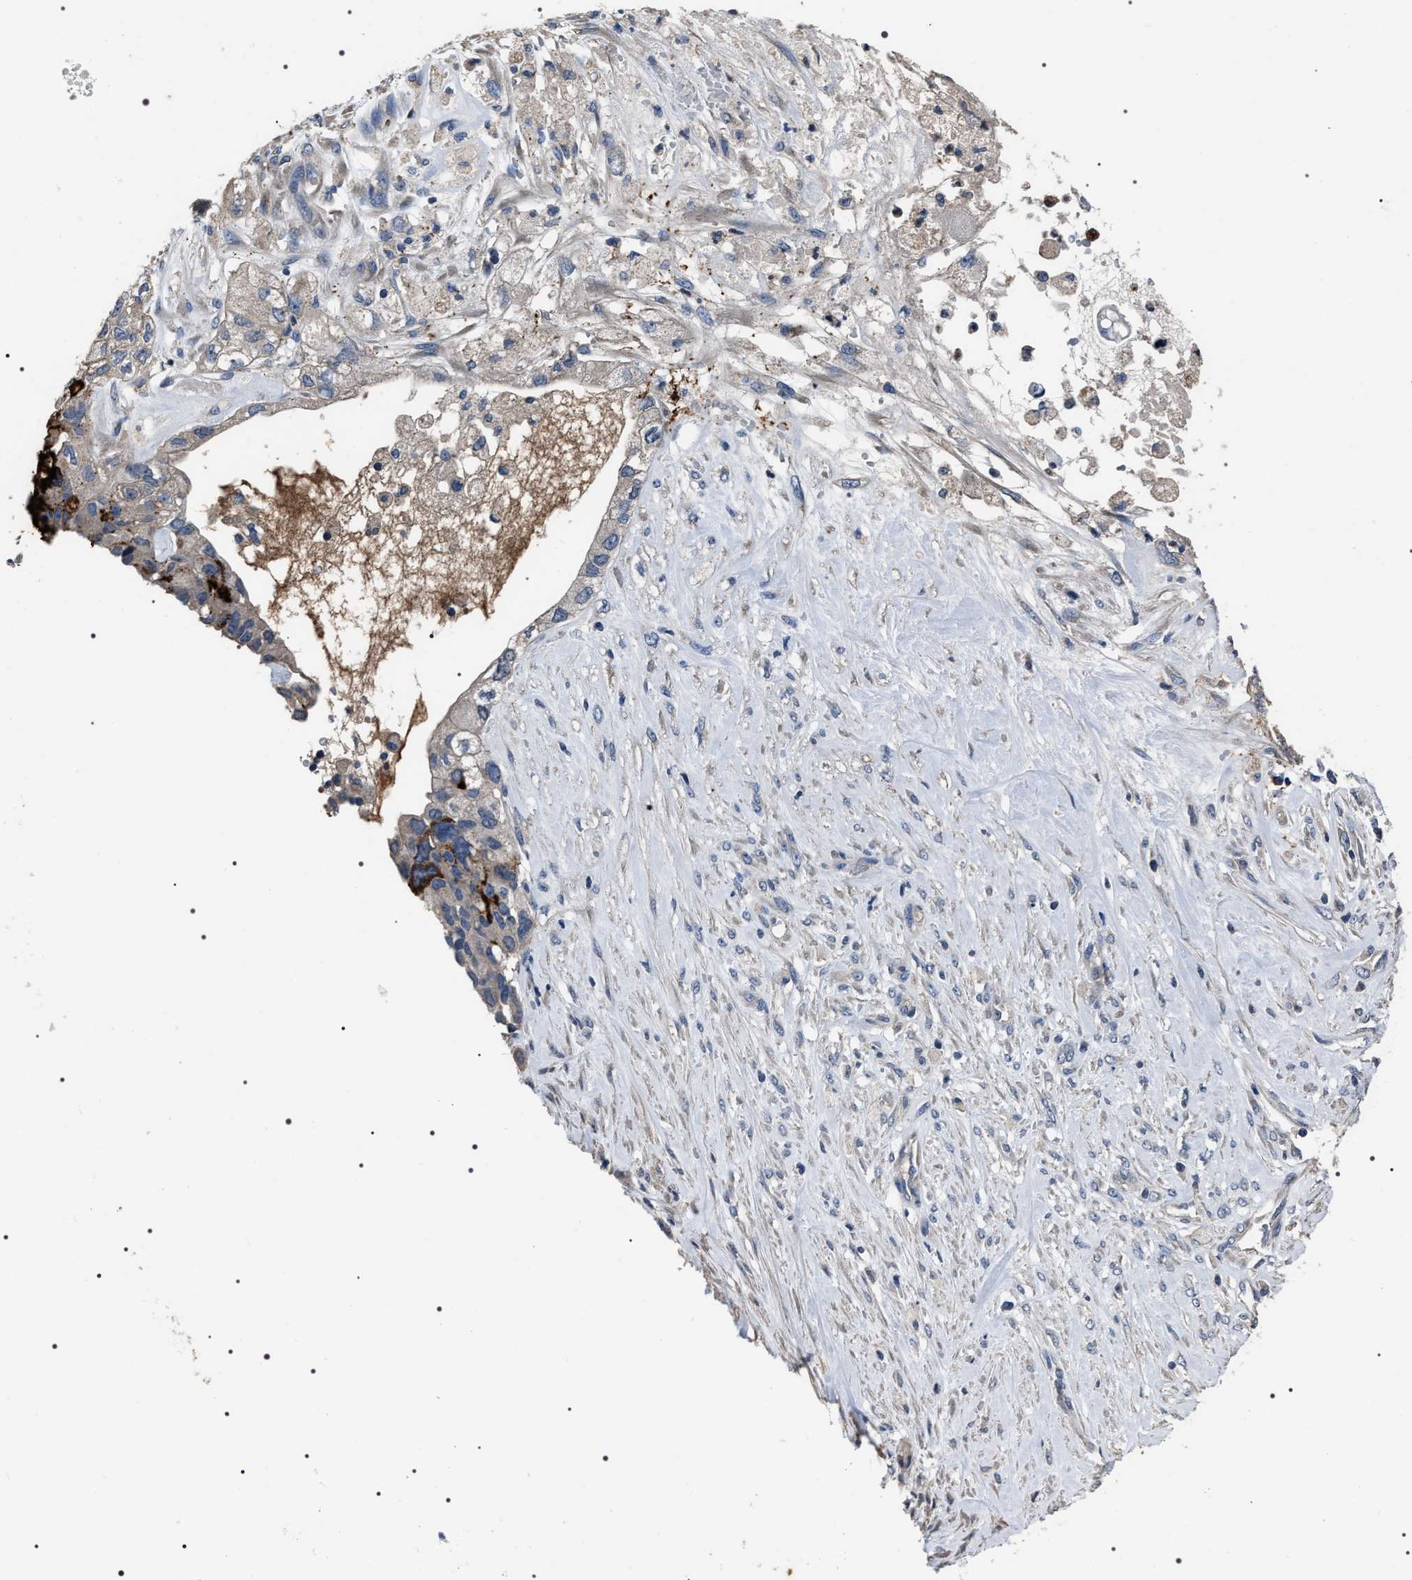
{"staining": {"intensity": "negative", "quantity": "none", "location": "none"}, "tissue": "pancreatic cancer", "cell_type": "Tumor cells", "image_type": "cancer", "snomed": [{"axis": "morphology", "description": "Adenocarcinoma, NOS"}, {"axis": "topography", "description": "Pancreas"}], "caption": "Micrograph shows no protein staining in tumor cells of pancreatic adenocarcinoma tissue.", "gene": "TRIM54", "patient": {"sex": "female", "age": 56}}